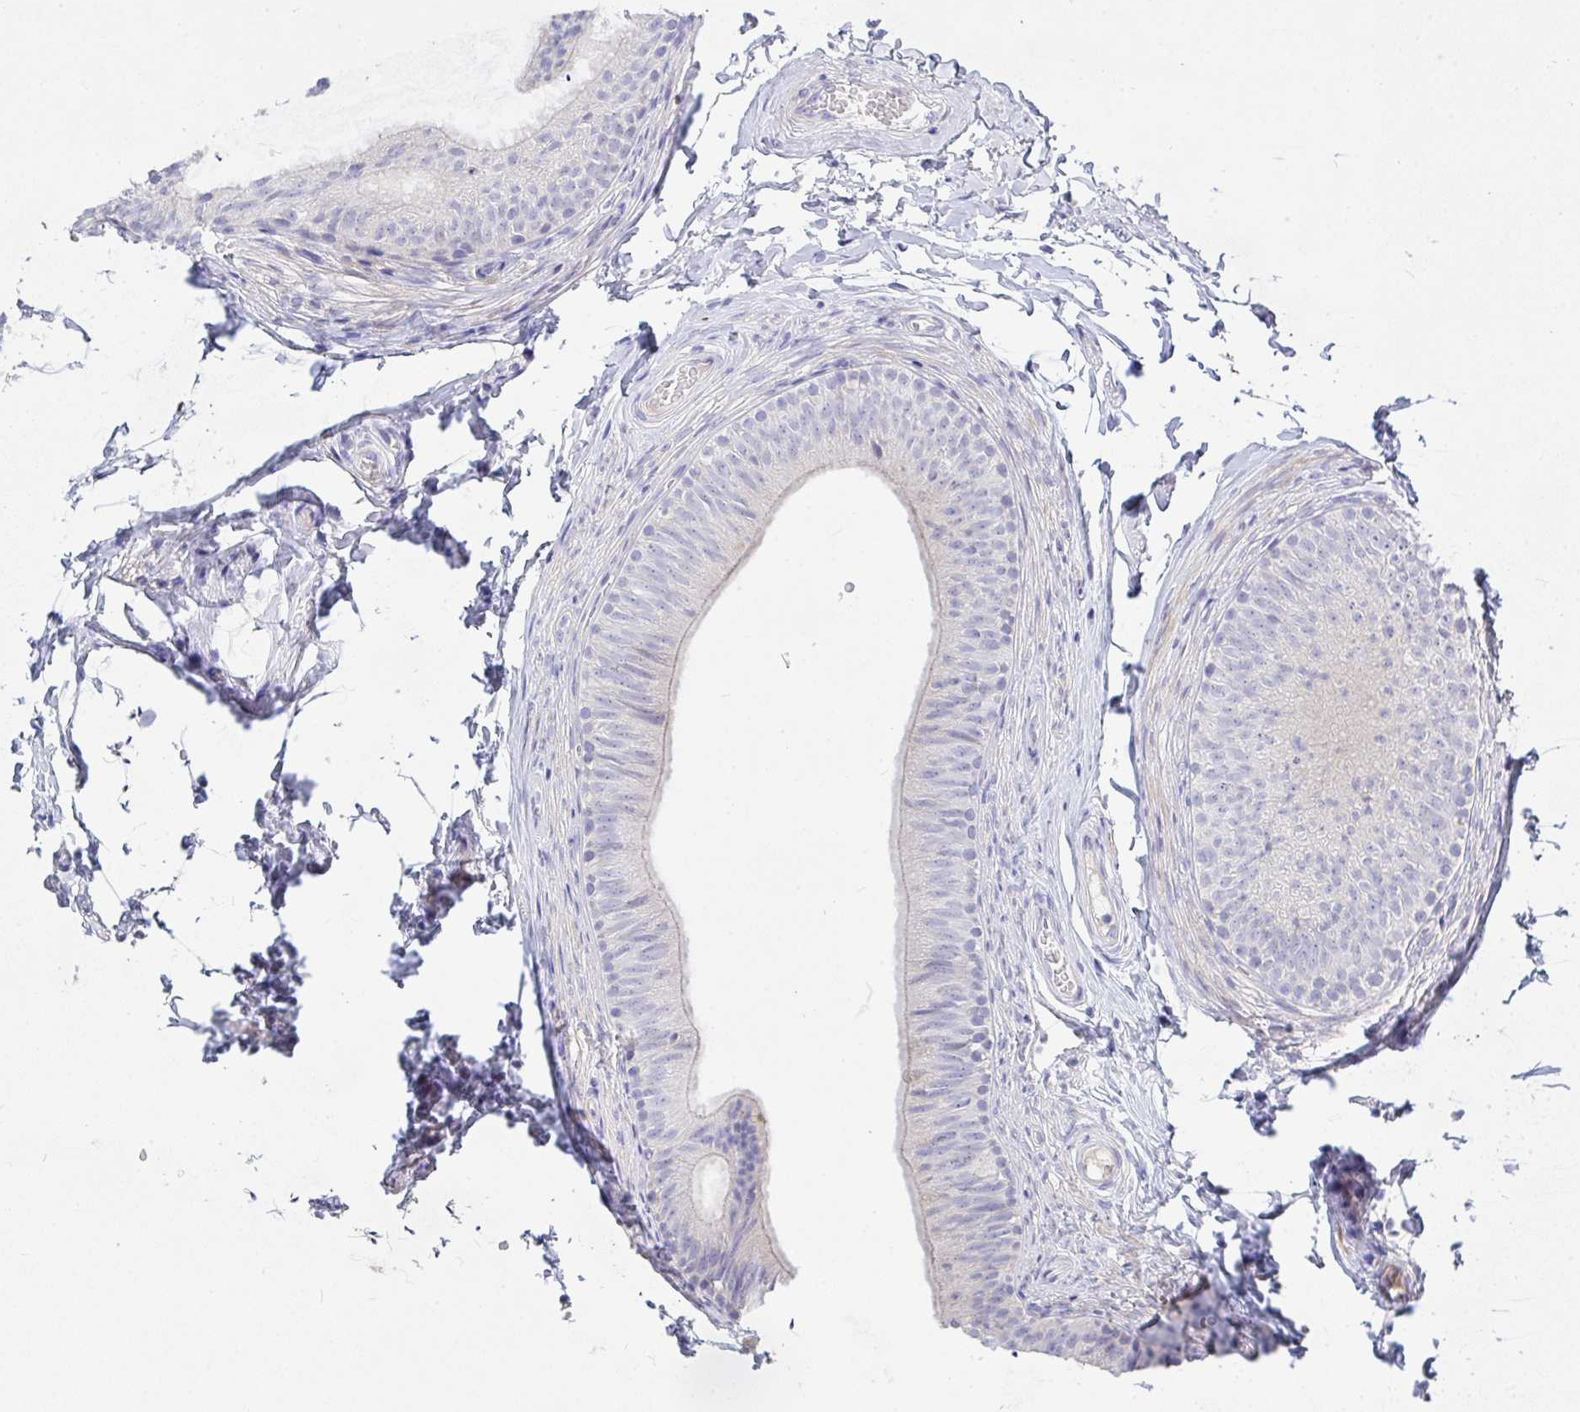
{"staining": {"intensity": "negative", "quantity": "none", "location": "none"}, "tissue": "epididymis", "cell_type": "Glandular cells", "image_type": "normal", "snomed": [{"axis": "morphology", "description": "Normal tissue, NOS"}, {"axis": "topography", "description": "Epididymis, spermatic cord, NOS"}, {"axis": "topography", "description": "Epididymis"}, {"axis": "topography", "description": "Peripheral nerve tissue"}], "caption": "Image shows no significant protein expression in glandular cells of normal epididymis.", "gene": "ZNF561", "patient": {"sex": "male", "age": 29}}